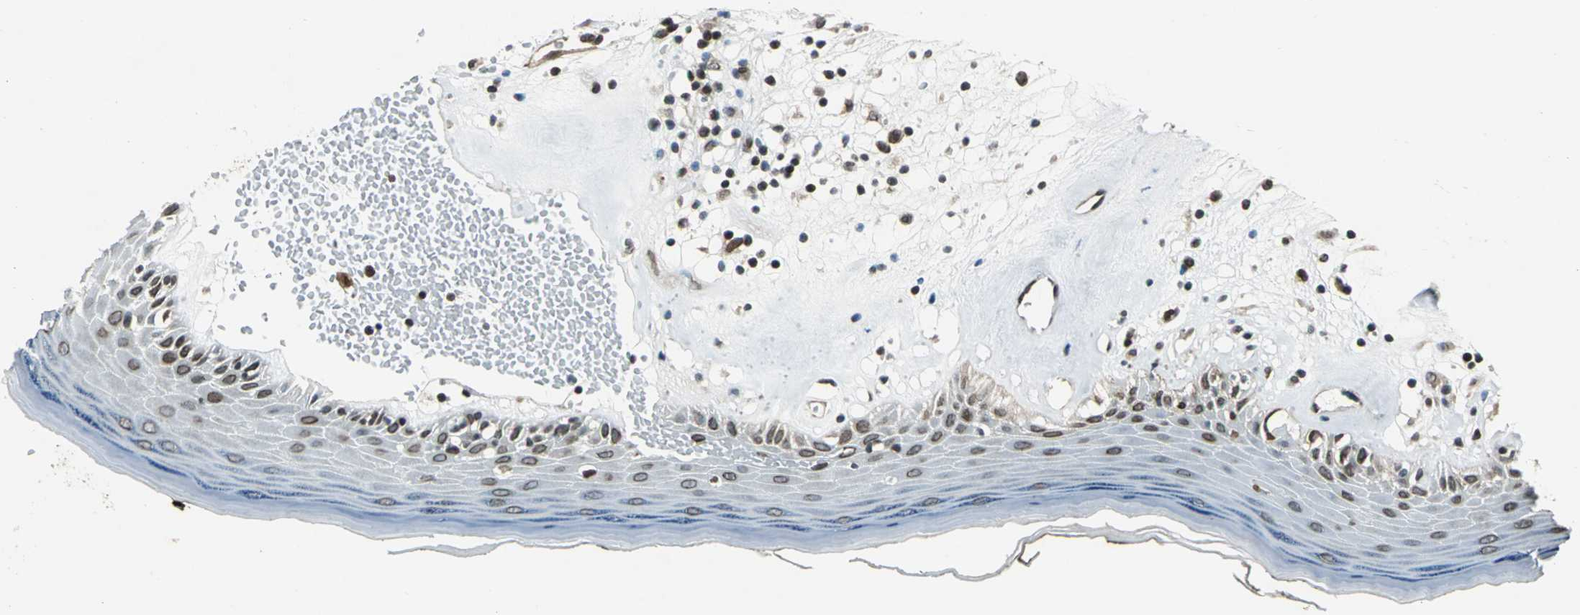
{"staining": {"intensity": "strong", "quantity": "25%-75%", "location": "cytoplasmic/membranous,nuclear"}, "tissue": "skin", "cell_type": "Epidermal cells", "image_type": "normal", "snomed": [{"axis": "morphology", "description": "Normal tissue, NOS"}, {"axis": "morphology", "description": "Inflammation, NOS"}, {"axis": "topography", "description": "Vulva"}], "caption": "High-power microscopy captured an IHC image of unremarkable skin, revealing strong cytoplasmic/membranous,nuclear positivity in about 25%-75% of epidermal cells. (brown staining indicates protein expression, while blue staining denotes nuclei).", "gene": "BRIP1", "patient": {"sex": "female", "age": 84}}